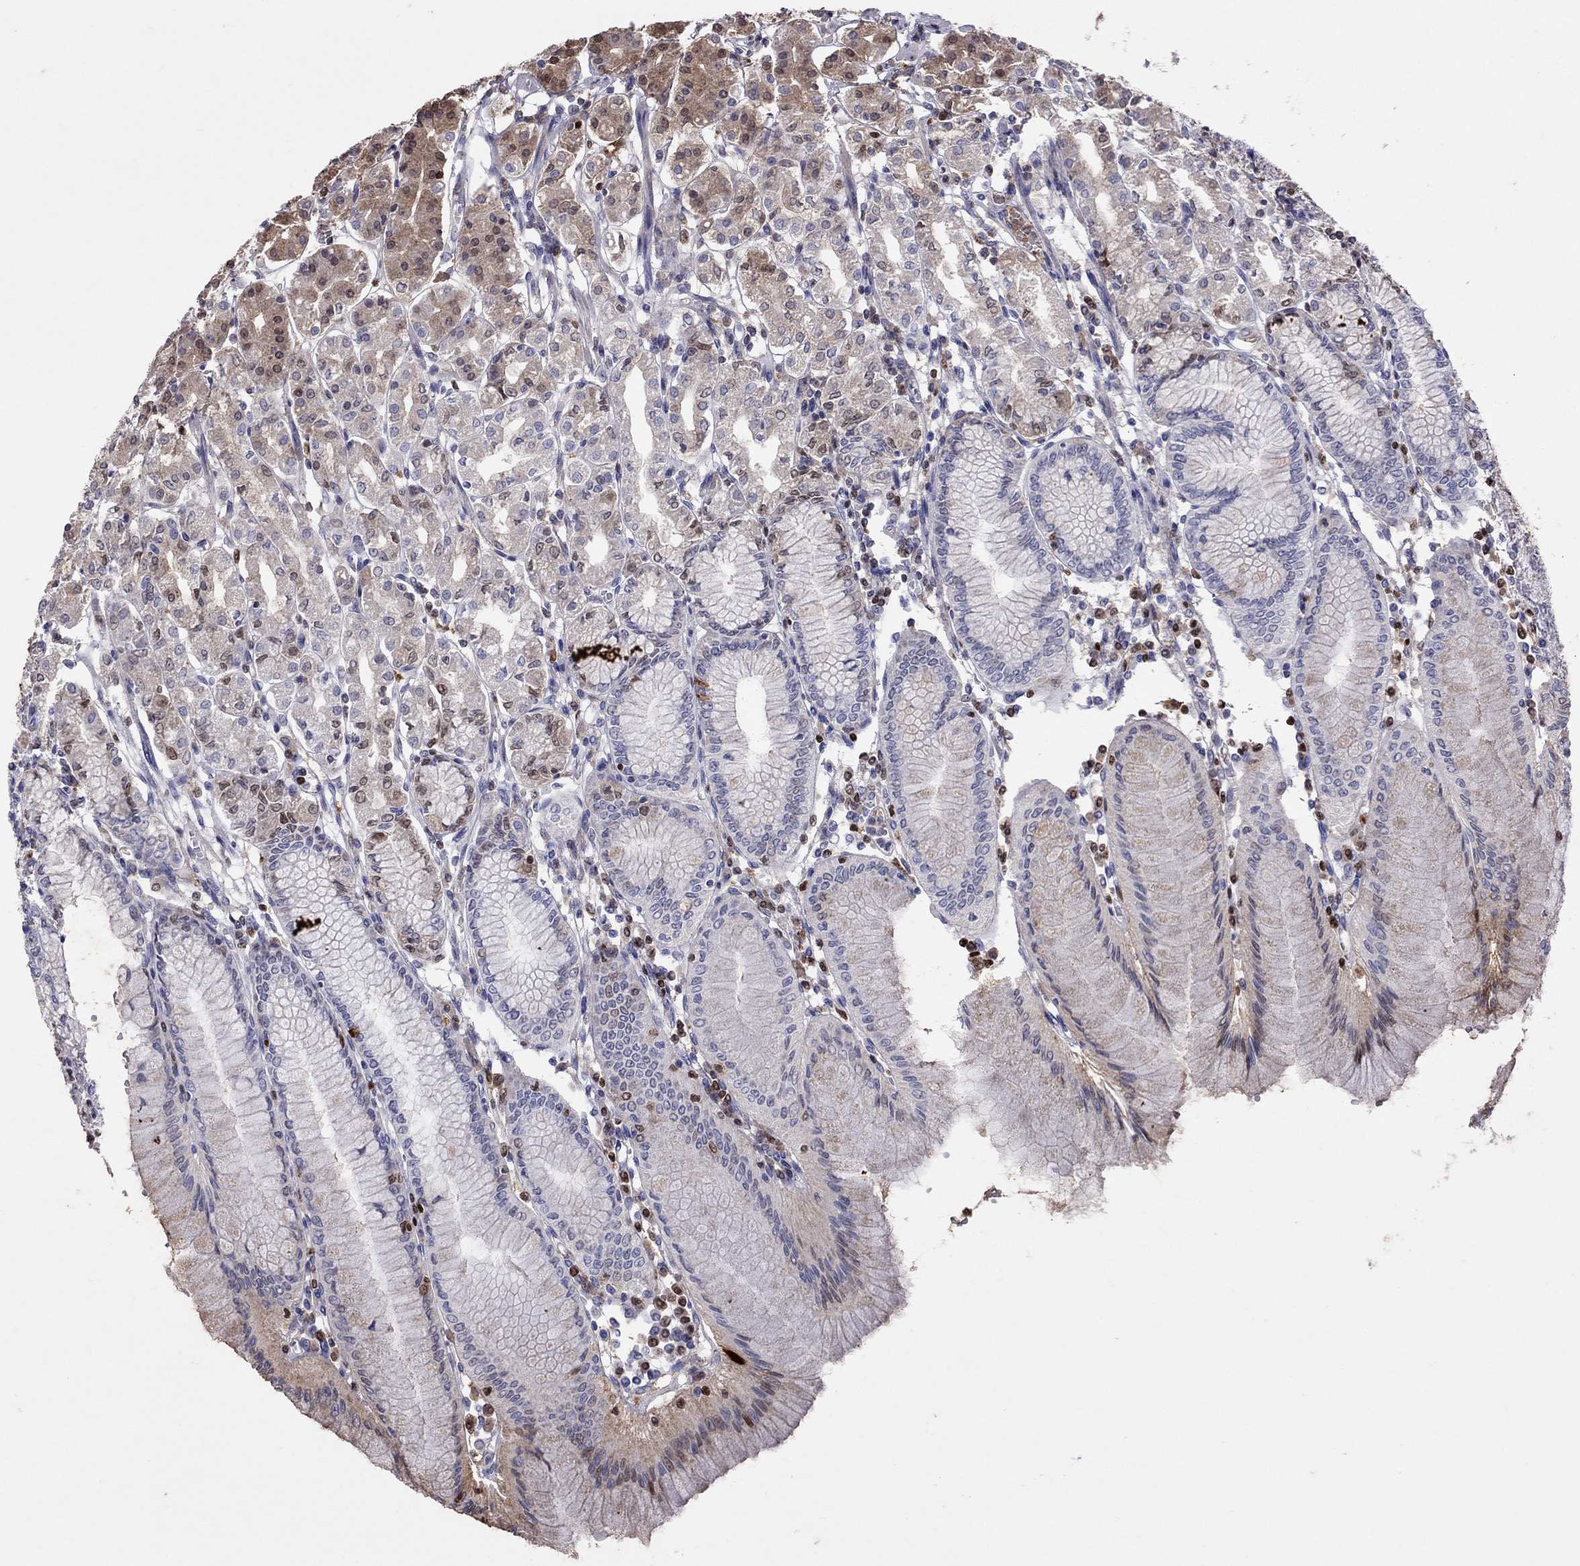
{"staining": {"intensity": "moderate", "quantity": "<25%", "location": "cytoplasmic/membranous"}, "tissue": "stomach", "cell_type": "Glandular cells", "image_type": "normal", "snomed": [{"axis": "morphology", "description": "Normal tissue, NOS"}, {"axis": "topography", "description": "Skeletal muscle"}, {"axis": "topography", "description": "Stomach"}], "caption": "About <25% of glandular cells in benign stomach exhibit moderate cytoplasmic/membranous protein positivity as visualized by brown immunohistochemical staining.", "gene": "SERPINA3", "patient": {"sex": "female", "age": 57}}